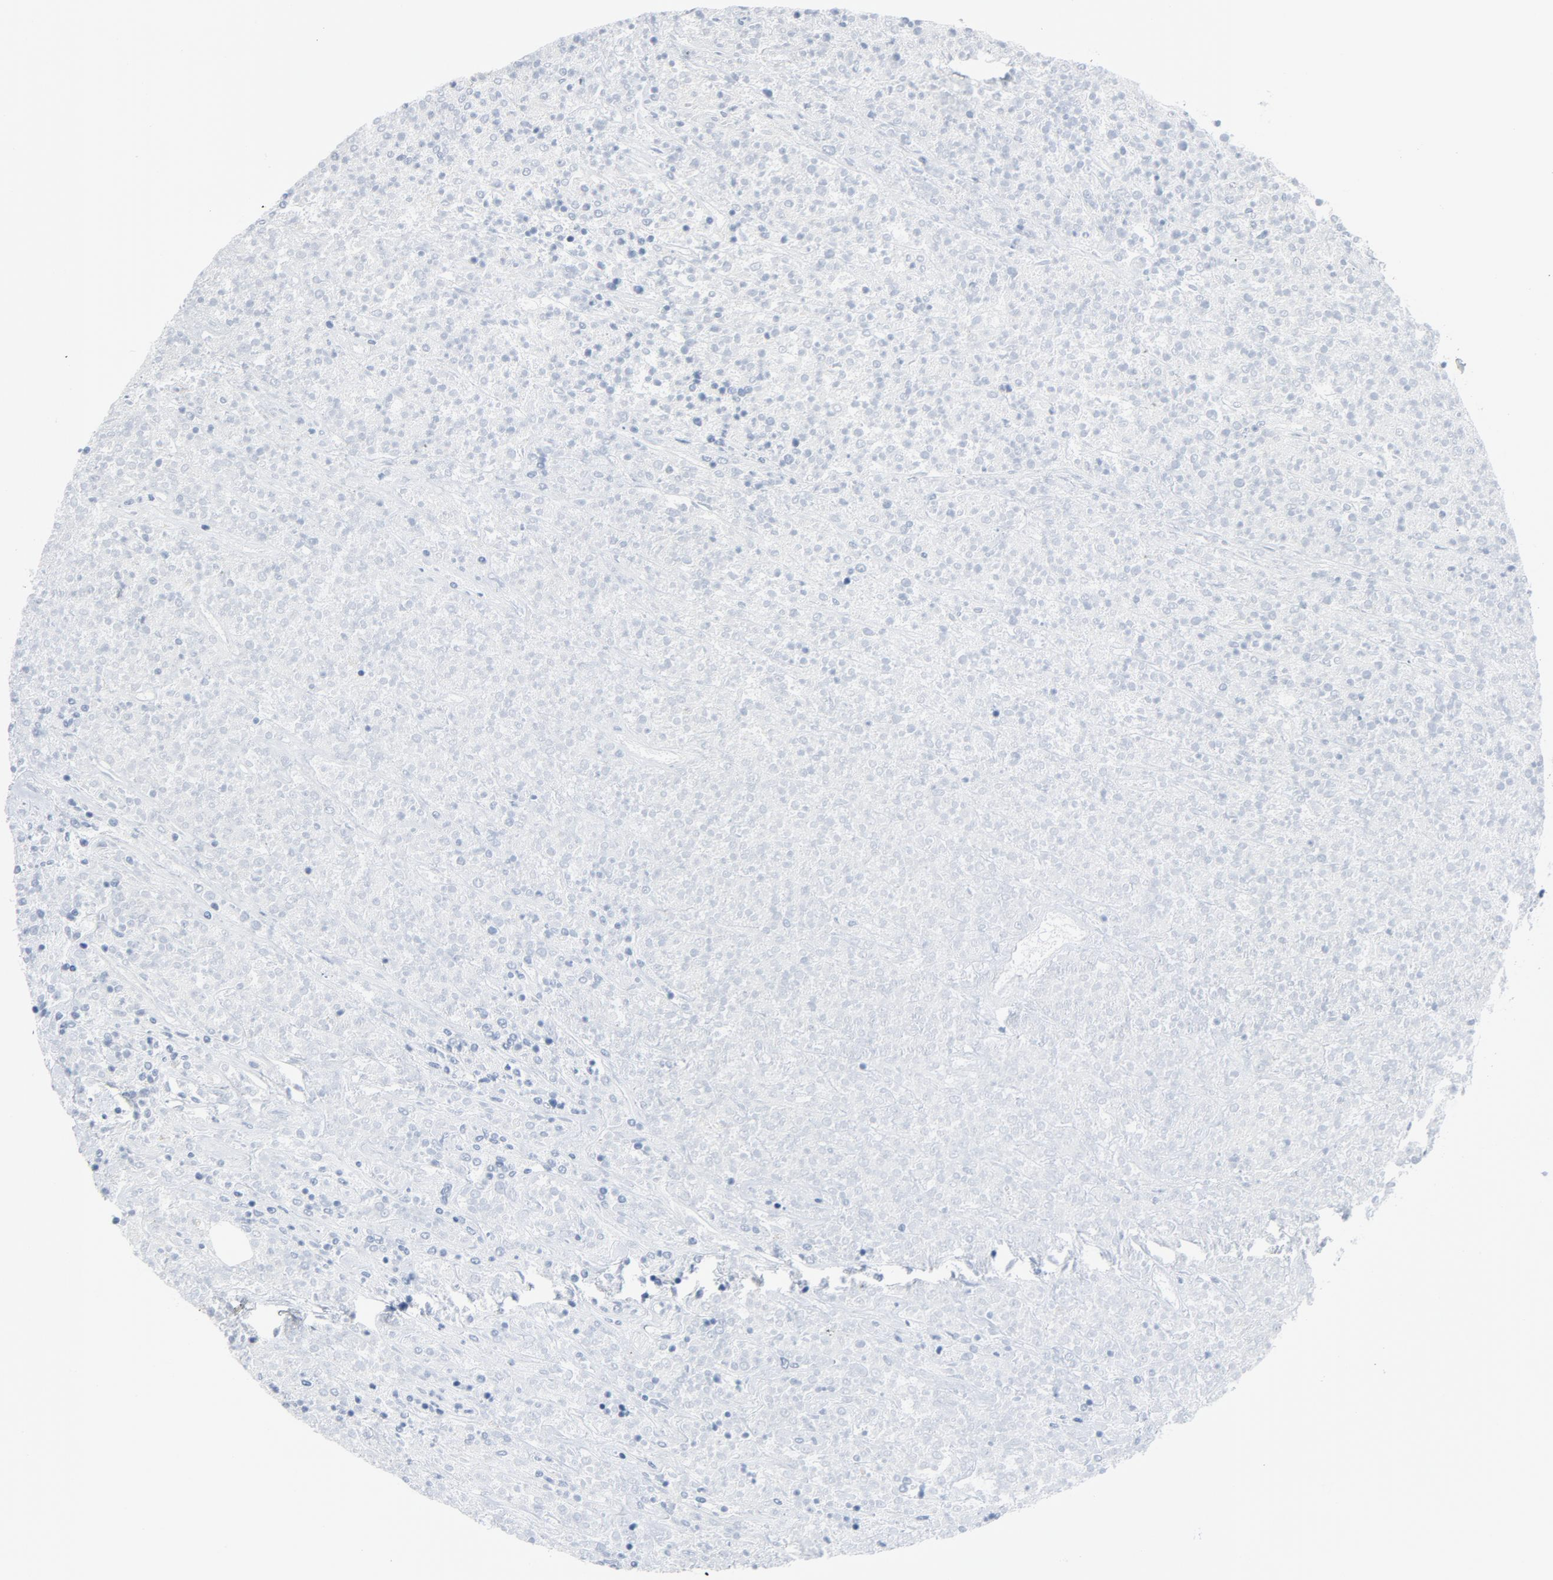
{"staining": {"intensity": "negative", "quantity": "none", "location": "none"}, "tissue": "lymphoma", "cell_type": "Tumor cells", "image_type": "cancer", "snomed": [{"axis": "morphology", "description": "Malignant lymphoma, non-Hodgkin's type, High grade"}, {"axis": "topography", "description": "Lymph node"}], "caption": "A micrograph of high-grade malignant lymphoma, non-Hodgkin's type stained for a protein exhibits no brown staining in tumor cells. (DAB immunohistochemistry visualized using brightfield microscopy, high magnification).", "gene": "YIPF6", "patient": {"sex": "female", "age": 73}}